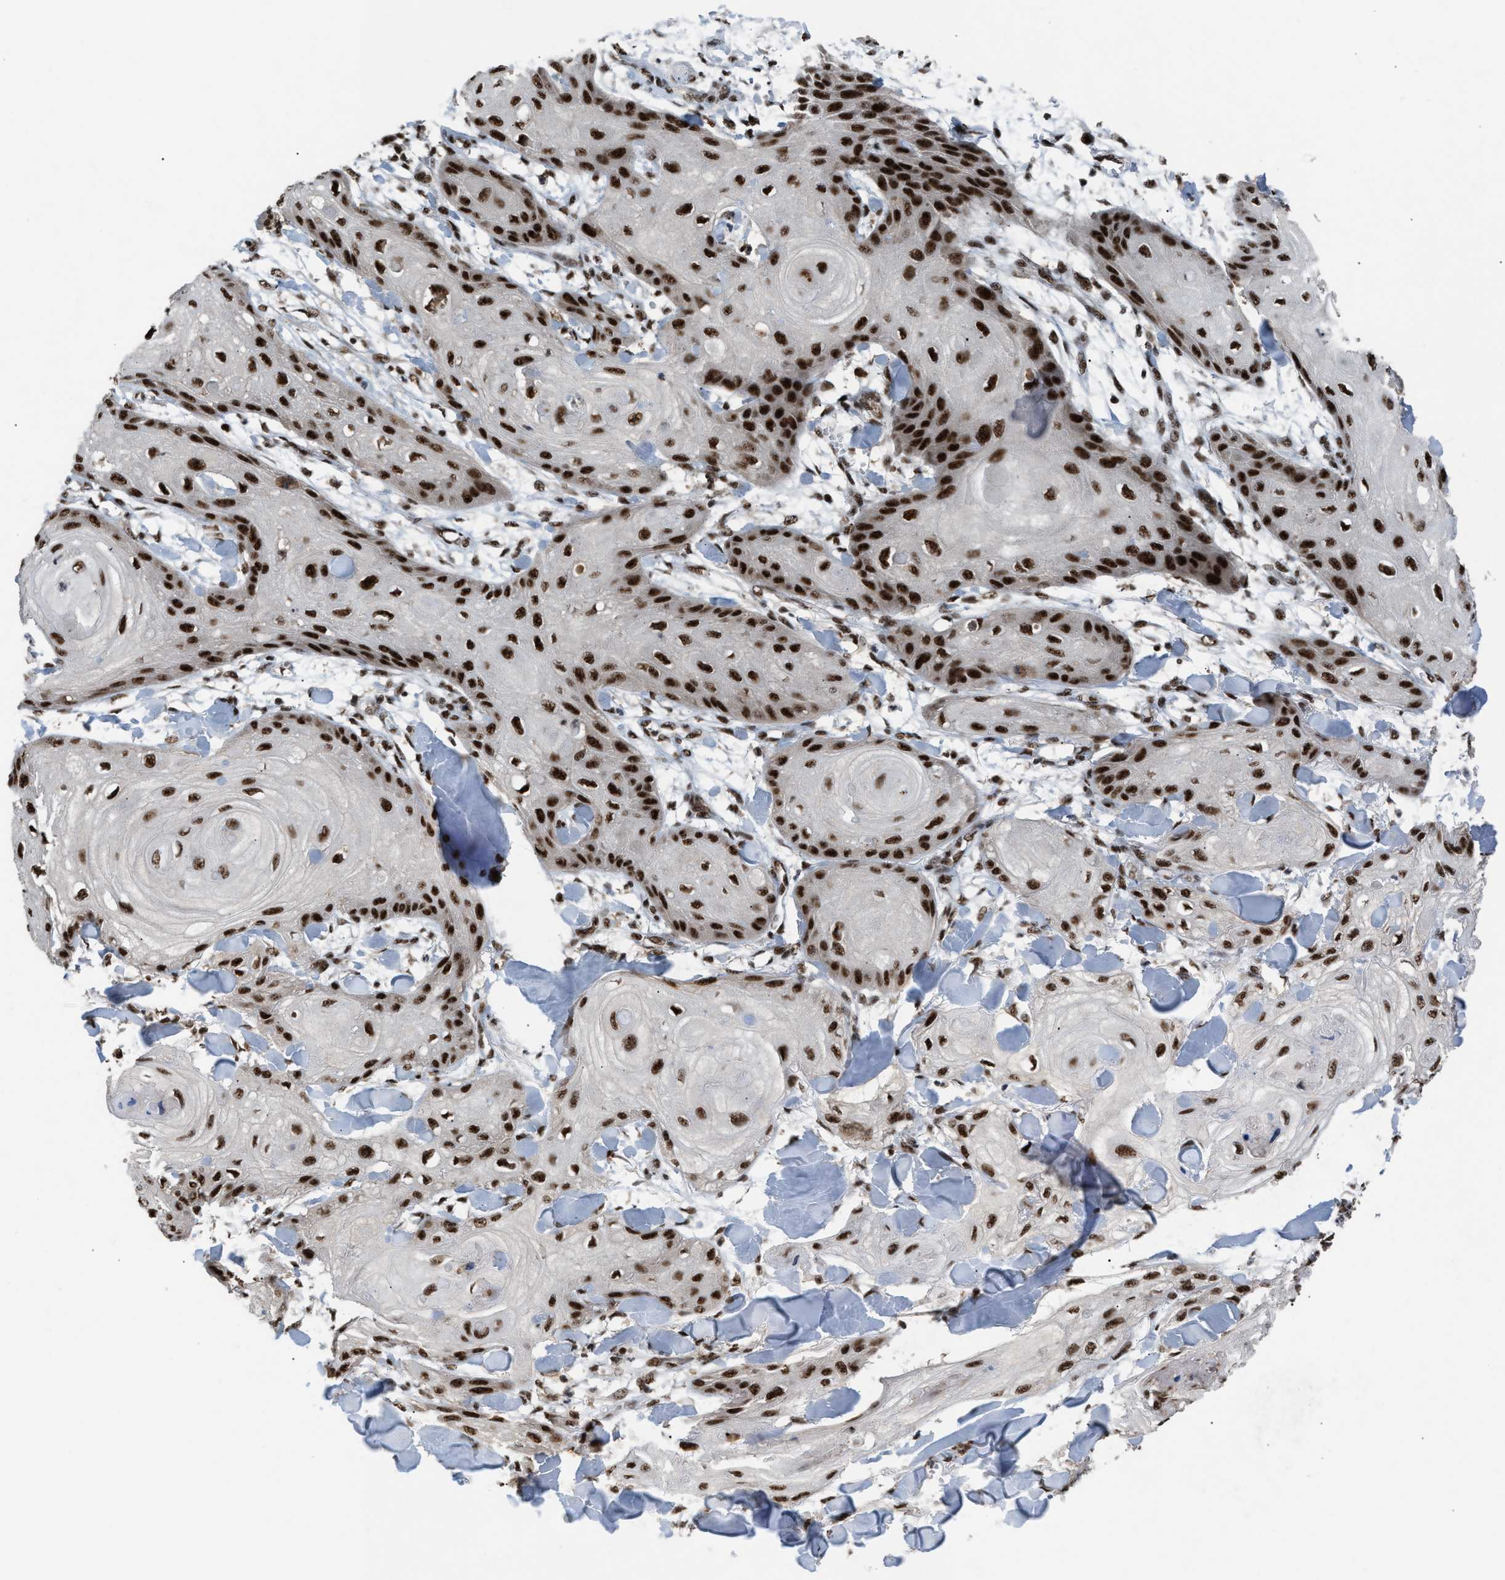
{"staining": {"intensity": "strong", "quantity": ">75%", "location": "nuclear"}, "tissue": "skin cancer", "cell_type": "Tumor cells", "image_type": "cancer", "snomed": [{"axis": "morphology", "description": "Squamous cell carcinoma, NOS"}, {"axis": "topography", "description": "Skin"}], "caption": "Tumor cells display strong nuclear expression in about >75% of cells in skin squamous cell carcinoma.", "gene": "PRPF4", "patient": {"sex": "male", "age": 74}}